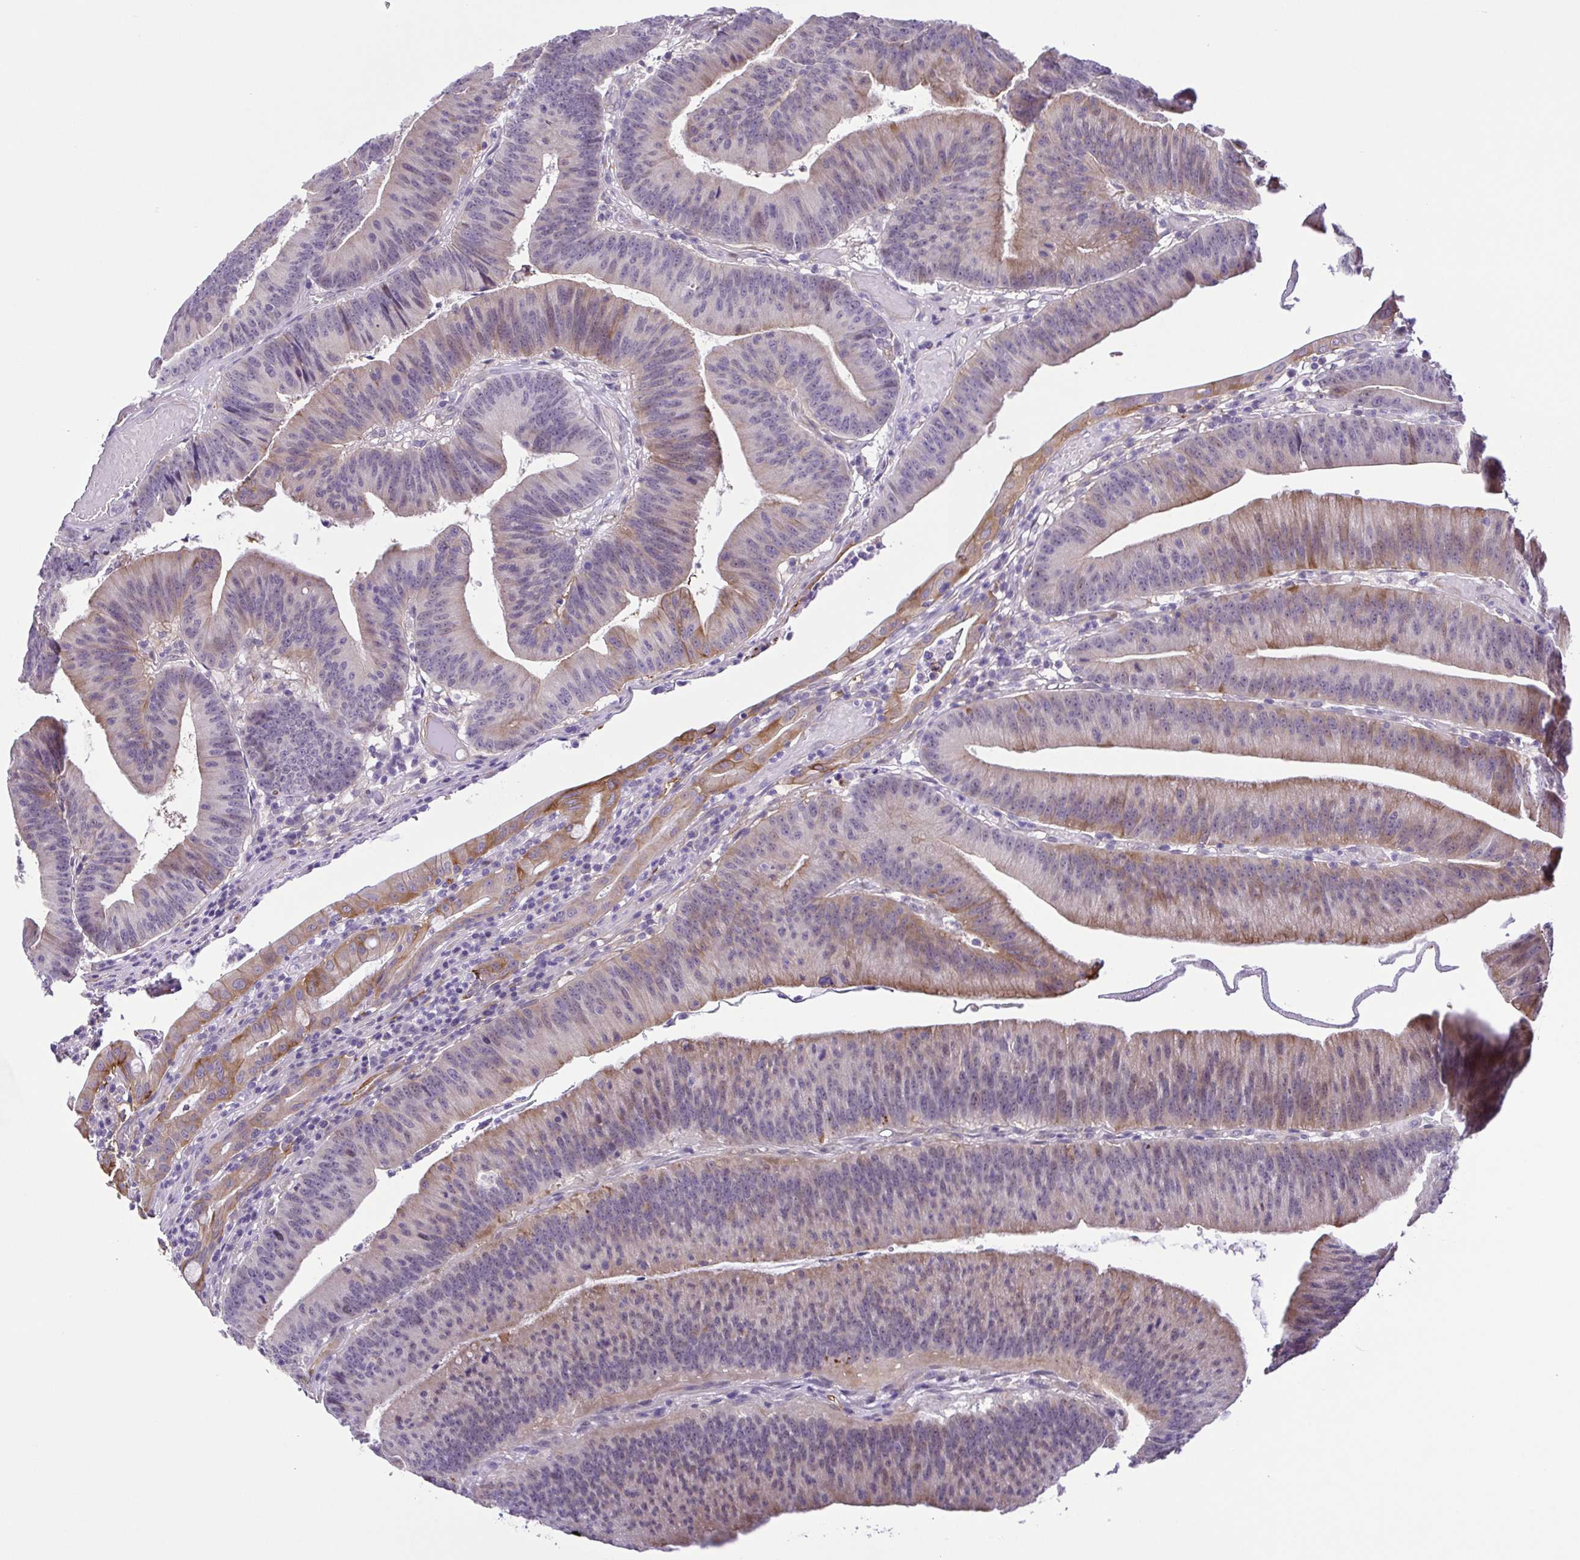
{"staining": {"intensity": "moderate", "quantity": "25%-75%", "location": "cytoplasmic/membranous"}, "tissue": "colorectal cancer", "cell_type": "Tumor cells", "image_type": "cancer", "snomed": [{"axis": "morphology", "description": "Adenocarcinoma, NOS"}, {"axis": "topography", "description": "Colon"}], "caption": "Colorectal cancer (adenocarcinoma) tissue displays moderate cytoplasmic/membranous positivity in about 25%-75% of tumor cells, visualized by immunohistochemistry. (Brightfield microscopy of DAB IHC at high magnification).", "gene": "DCLK2", "patient": {"sex": "female", "age": 78}}